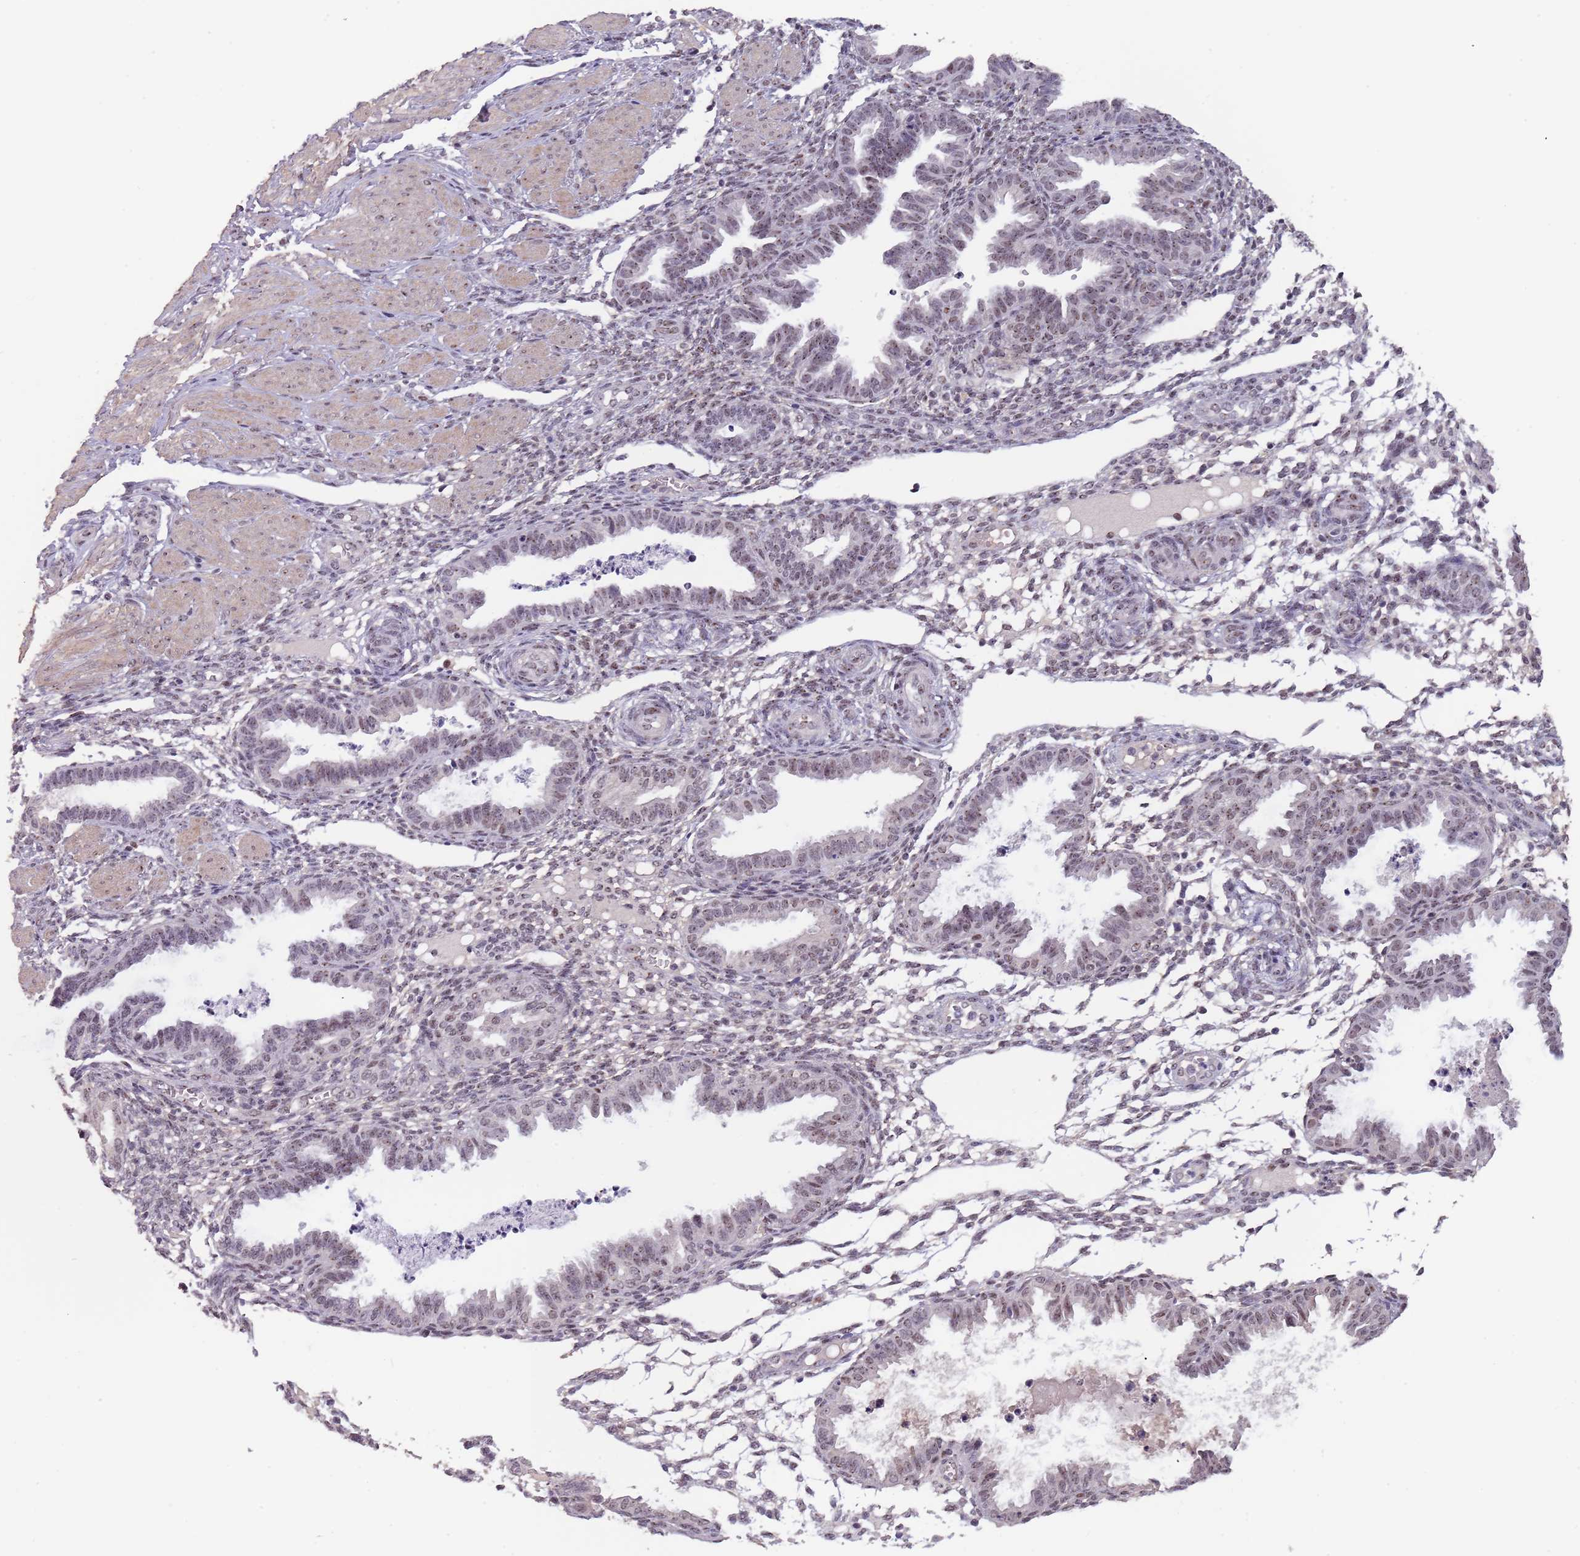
{"staining": {"intensity": "negative", "quantity": "none", "location": "none"}, "tissue": "endometrium", "cell_type": "Cells in endometrial stroma", "image_type": "normal", "snomed": [{"axis": "morphology", "description": "Normal tissue, NOS"}, {"axis": "topography", "description": "Endometrium"}], "caption": "Human endometrium stained for a protein using IHC demonstrates no positivity in cells in endometrial stroma.", "gene": "CIZ1", "patient": {"sex": "female", "age": 33}}